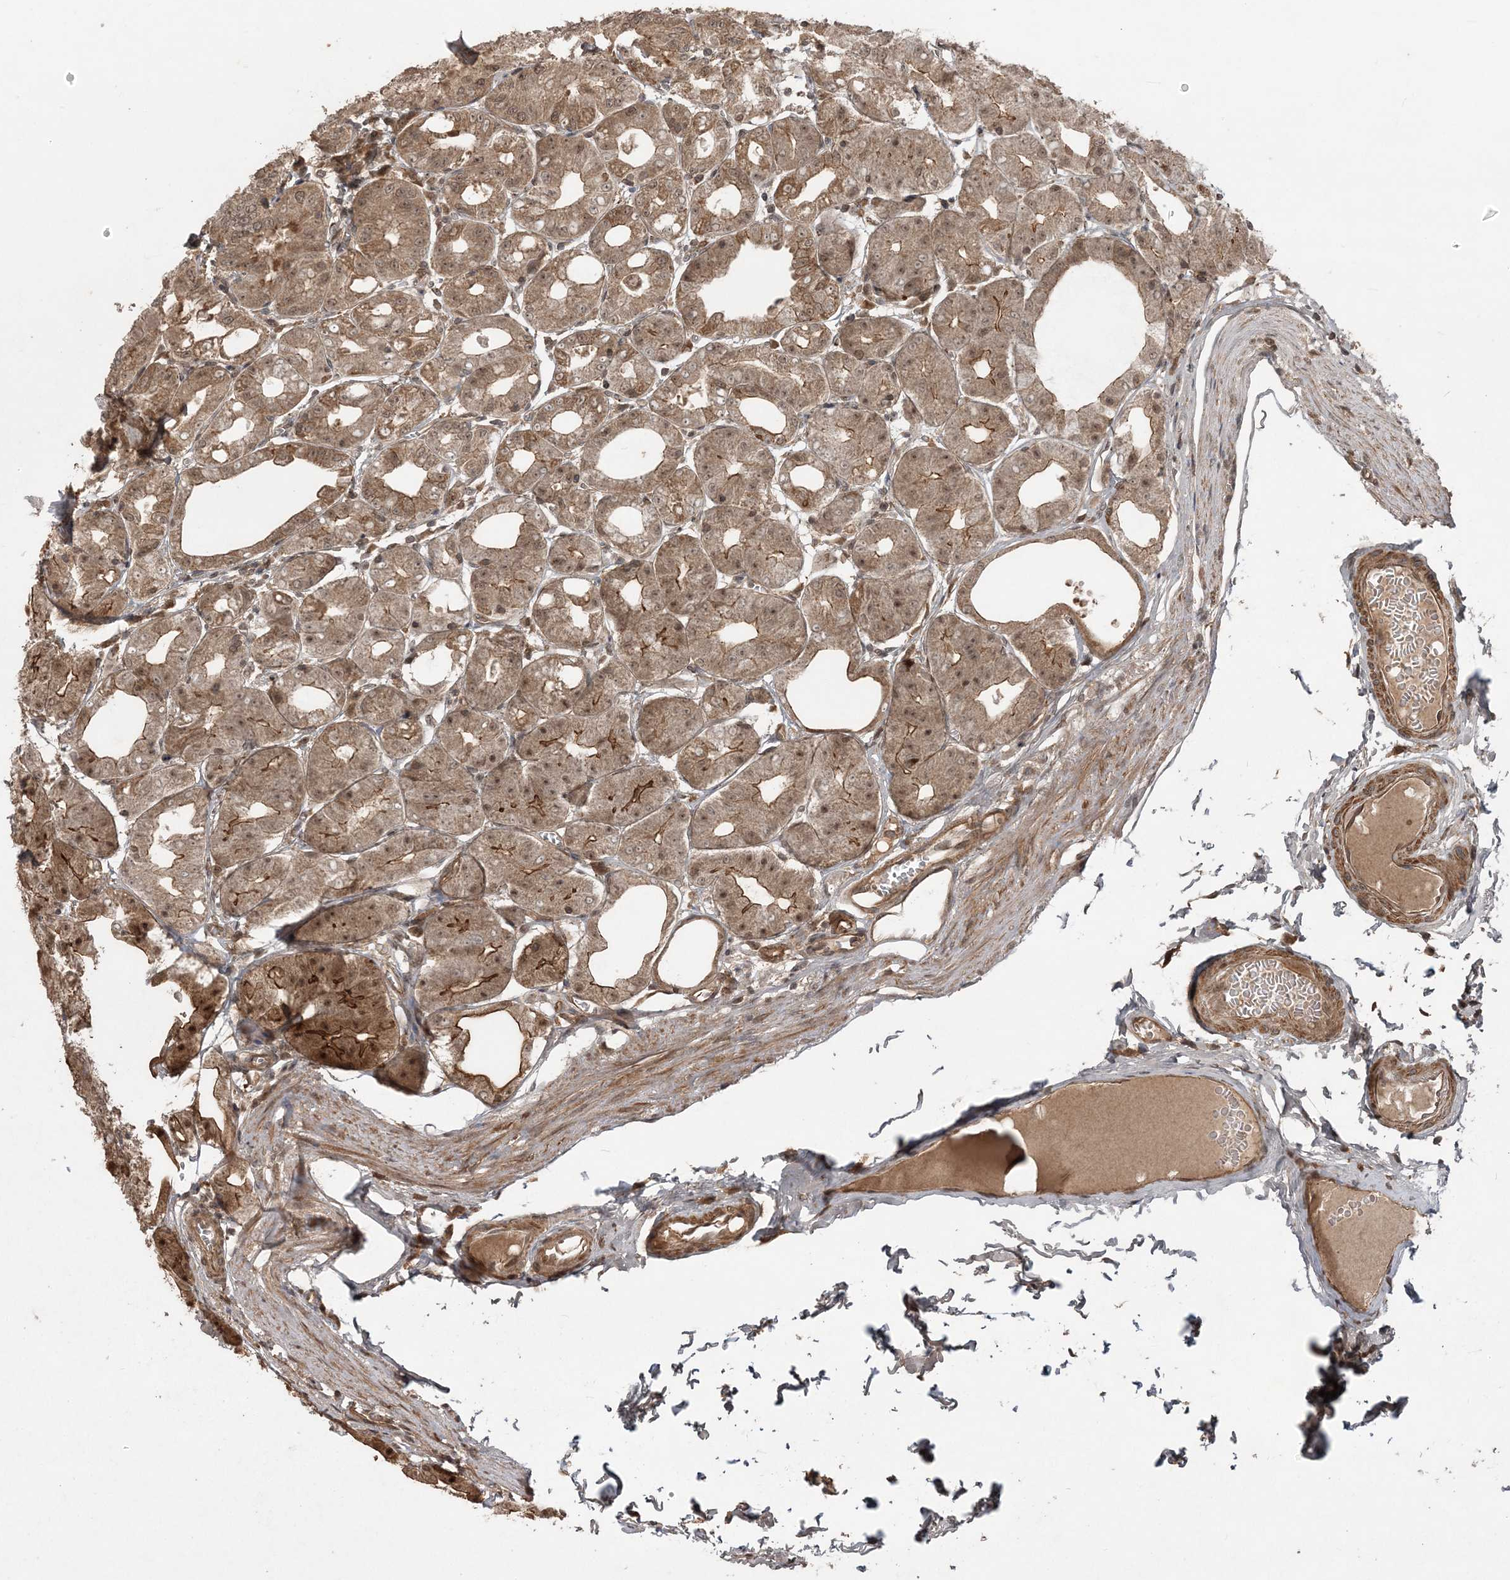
{"staining": {"intensity": "strong", "quantity": ">75%", "location": "cytoplasmic/membranous,nuclear"}, "tissue": "stomach", "cell_type": "Glandular cells", "image_type": "normal", "snomed": [{"axis": "morphology", "description": "Normal tissue, NOS"}, {"axis": "topography", "description": "Stomach, lower"}], "caption": "A brown stain shows strong cytoplasmic/membranous,nuclear staining of a protein in glandular cells of unremarkable stomach. The staining was performed using DAB, with brown indicating positive protein expression. Nuclei are stained blue with hematoxylin.", "gene": "LACC1", "patient": {"sex": "male", "age": 71}}